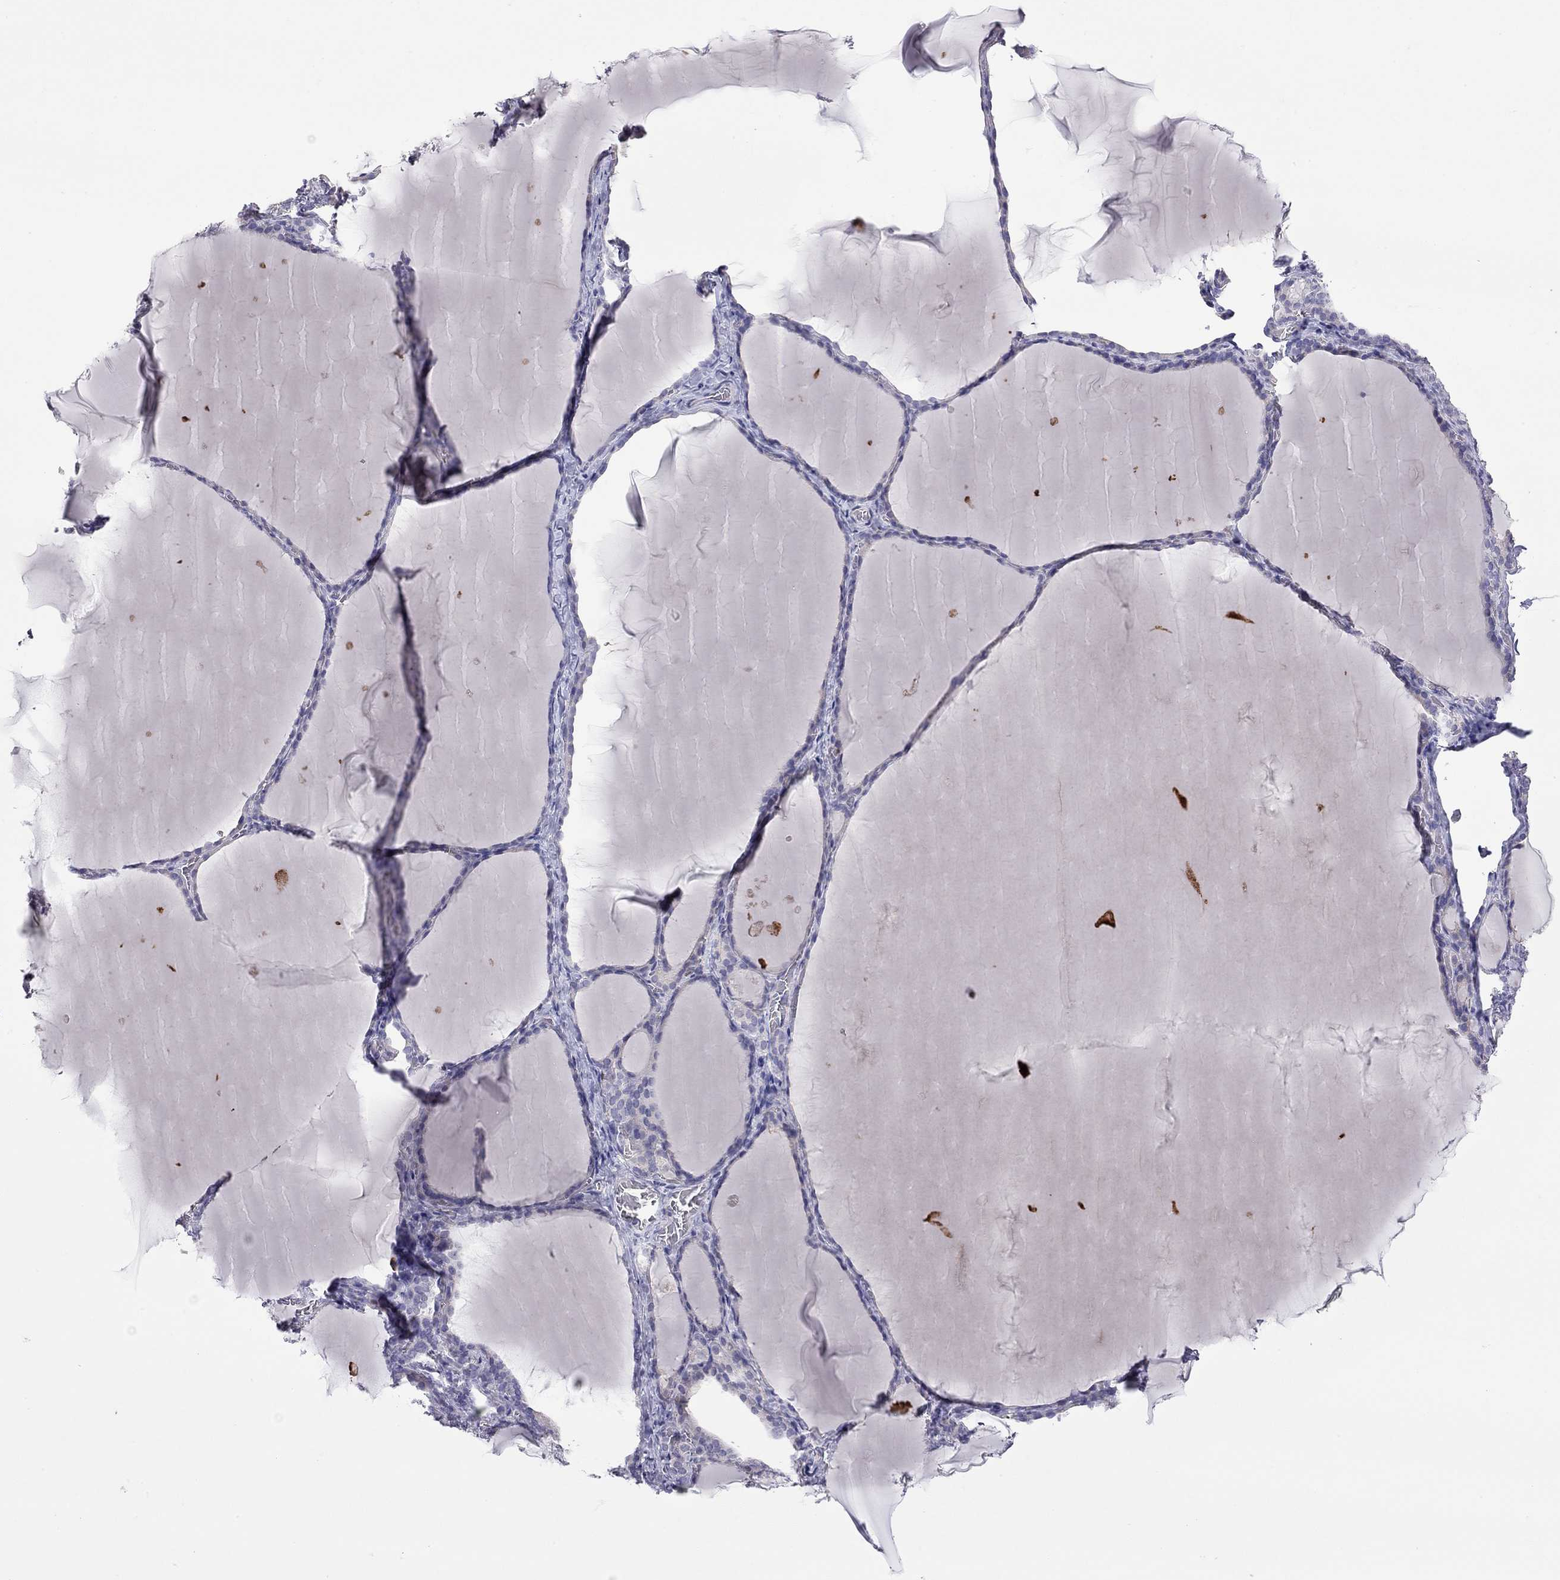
{"staining": {"intensity": "negative", "quantity": "none", "location": "none"}, "tissue": "thyroid gland", "cell_type": "Glandular cells", "image_type": "normal", "snomed": [{"axis": "morphology", "description": "Normal tissue, NOS"}, {"axis": "morphology", "description": "Hyperplasia, NOS"}, {"axis": "topography", "description": "Thyroid gland"}], "caption": "IHC micrograph of benign thyroid gland: human thyroid gland stained with DAB (3,3'-diaminobenzidine) demonstrates no significant protein staining in glandular cells.", "gene": "FEZ1", "patient": {"sex": "female", "age": 27}}